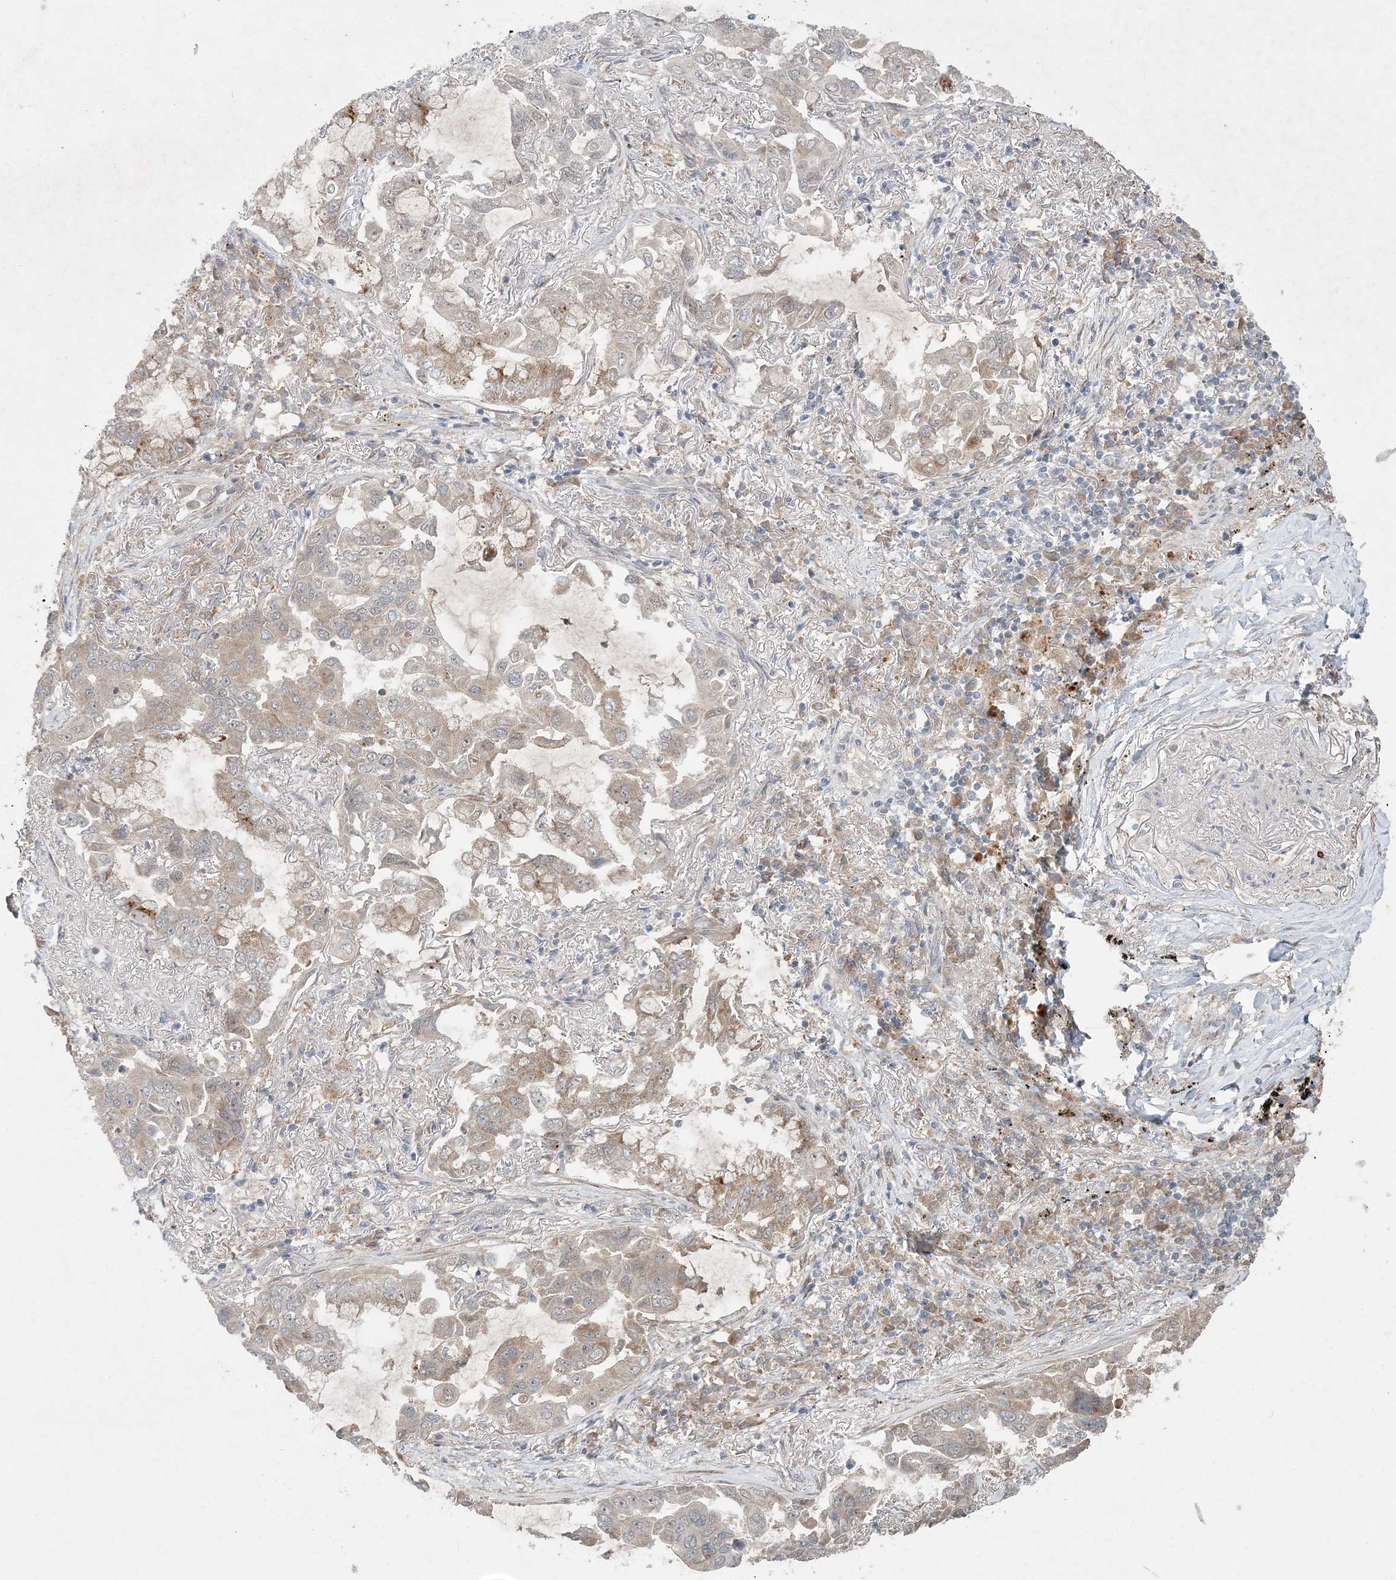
{"staining": {"intensity": "weak", "quantity": "<25%", "location": "cytoplasmic/membranous"}, "tissue": "lung cancer", "cell_type": "Tumor cells", "image_type": "cancer", "snomed": [{"axis": "morphology", "description": "Adenocarcinoma, NOS"}, {"axis": "topography", "description": "Lung"}], "caption": "Lung cancer (adenocarcinoma) was stained to show a protein in brown. There is no significant positivity in tumor cells.", "gene": "UBR3", "patient": {"sex": "male", "age": 64}}